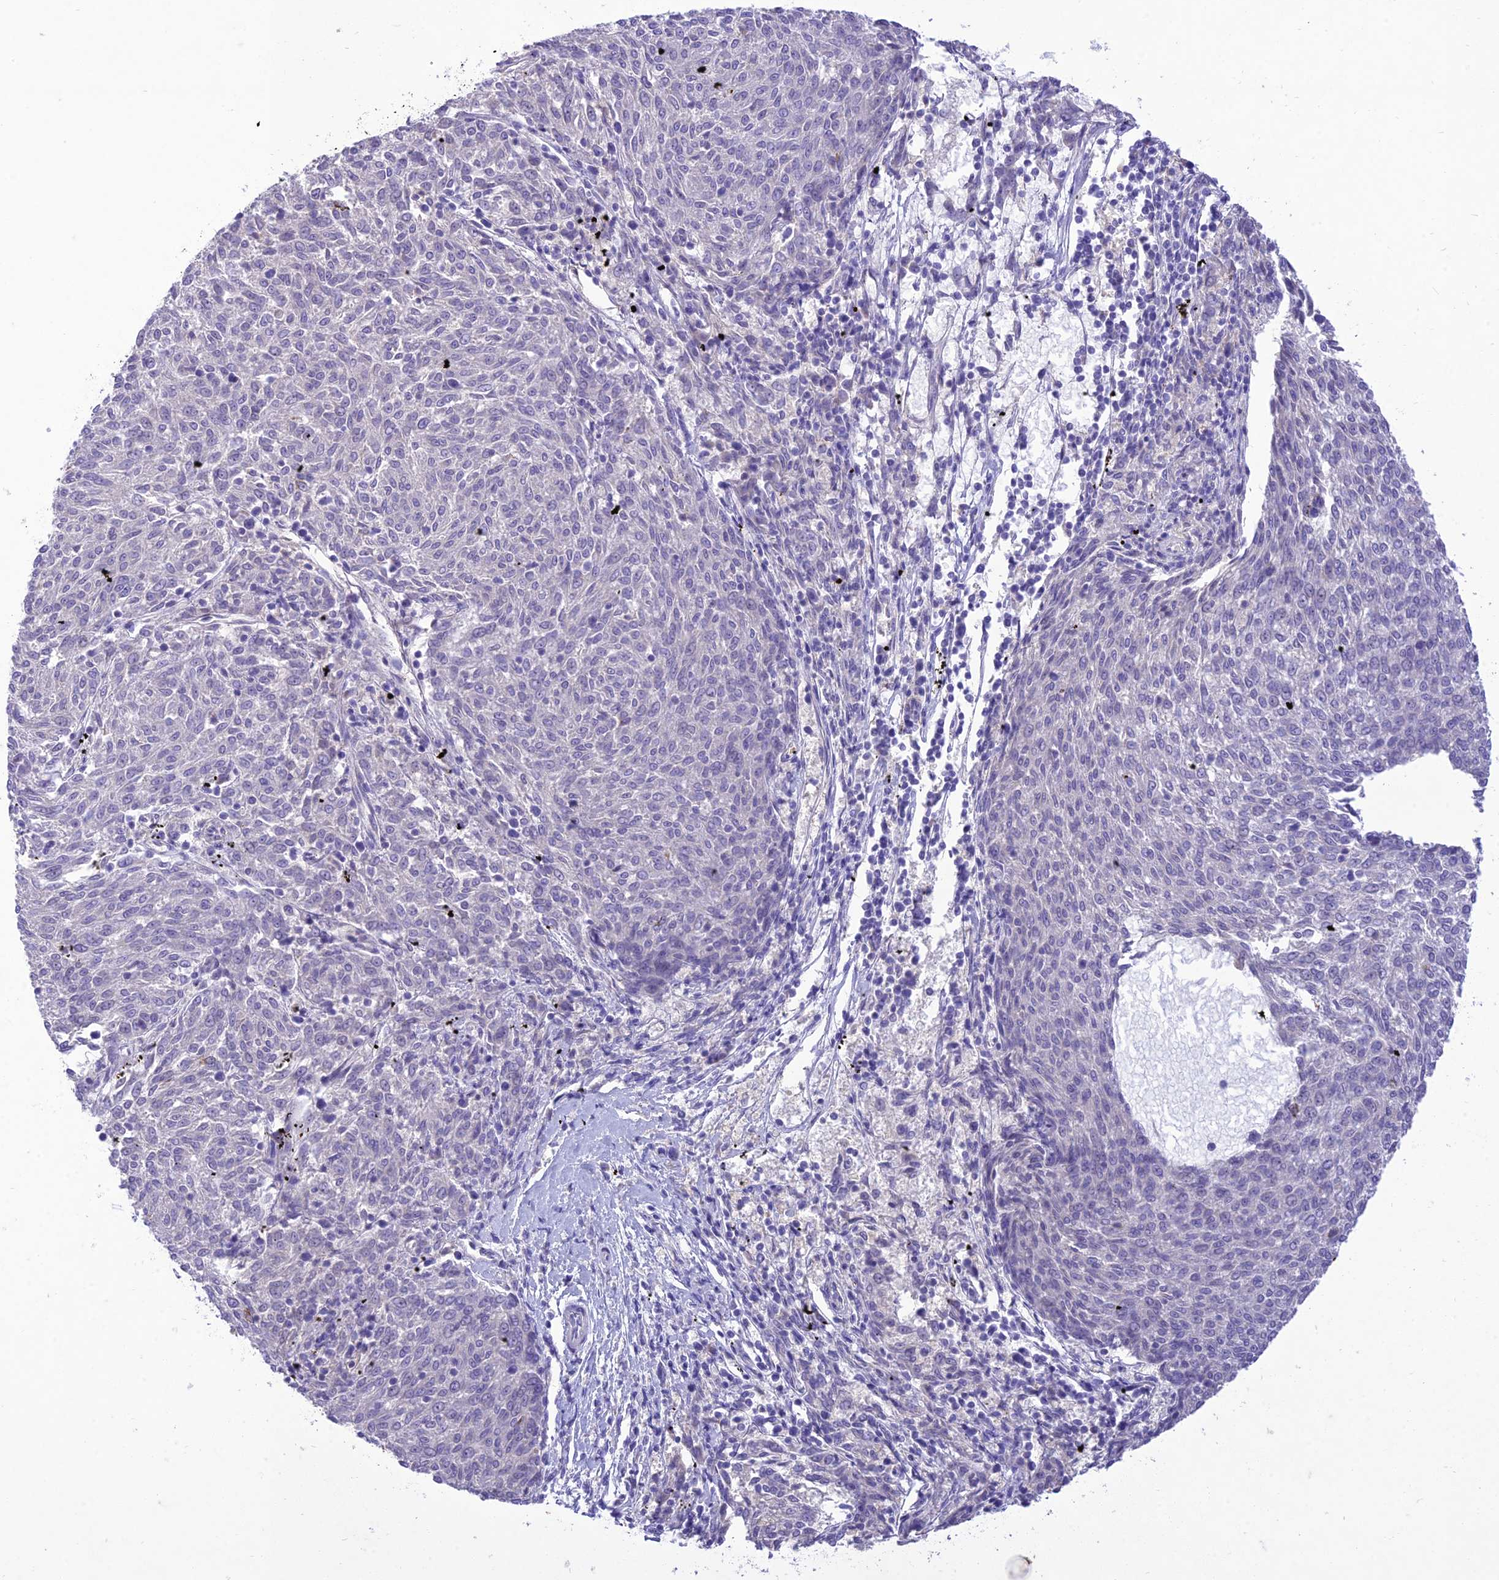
{"staining": {"intensity": "negative", "quantity": "none", "location": "none"}, "tissue": "melanoma", "cell_type": "Tumor cells", "image_type": "cancer", "snomed": [{"axis": "morphology", "description": "Malignant melanoma, NOS"}, {"axis": "topography", "description": "Skin"}], "caption": "There is no significant expression in tumor cells of malignant melanoma.", "gene": "SLC13A5", "patient": {"sex": "female", "age": 72}}